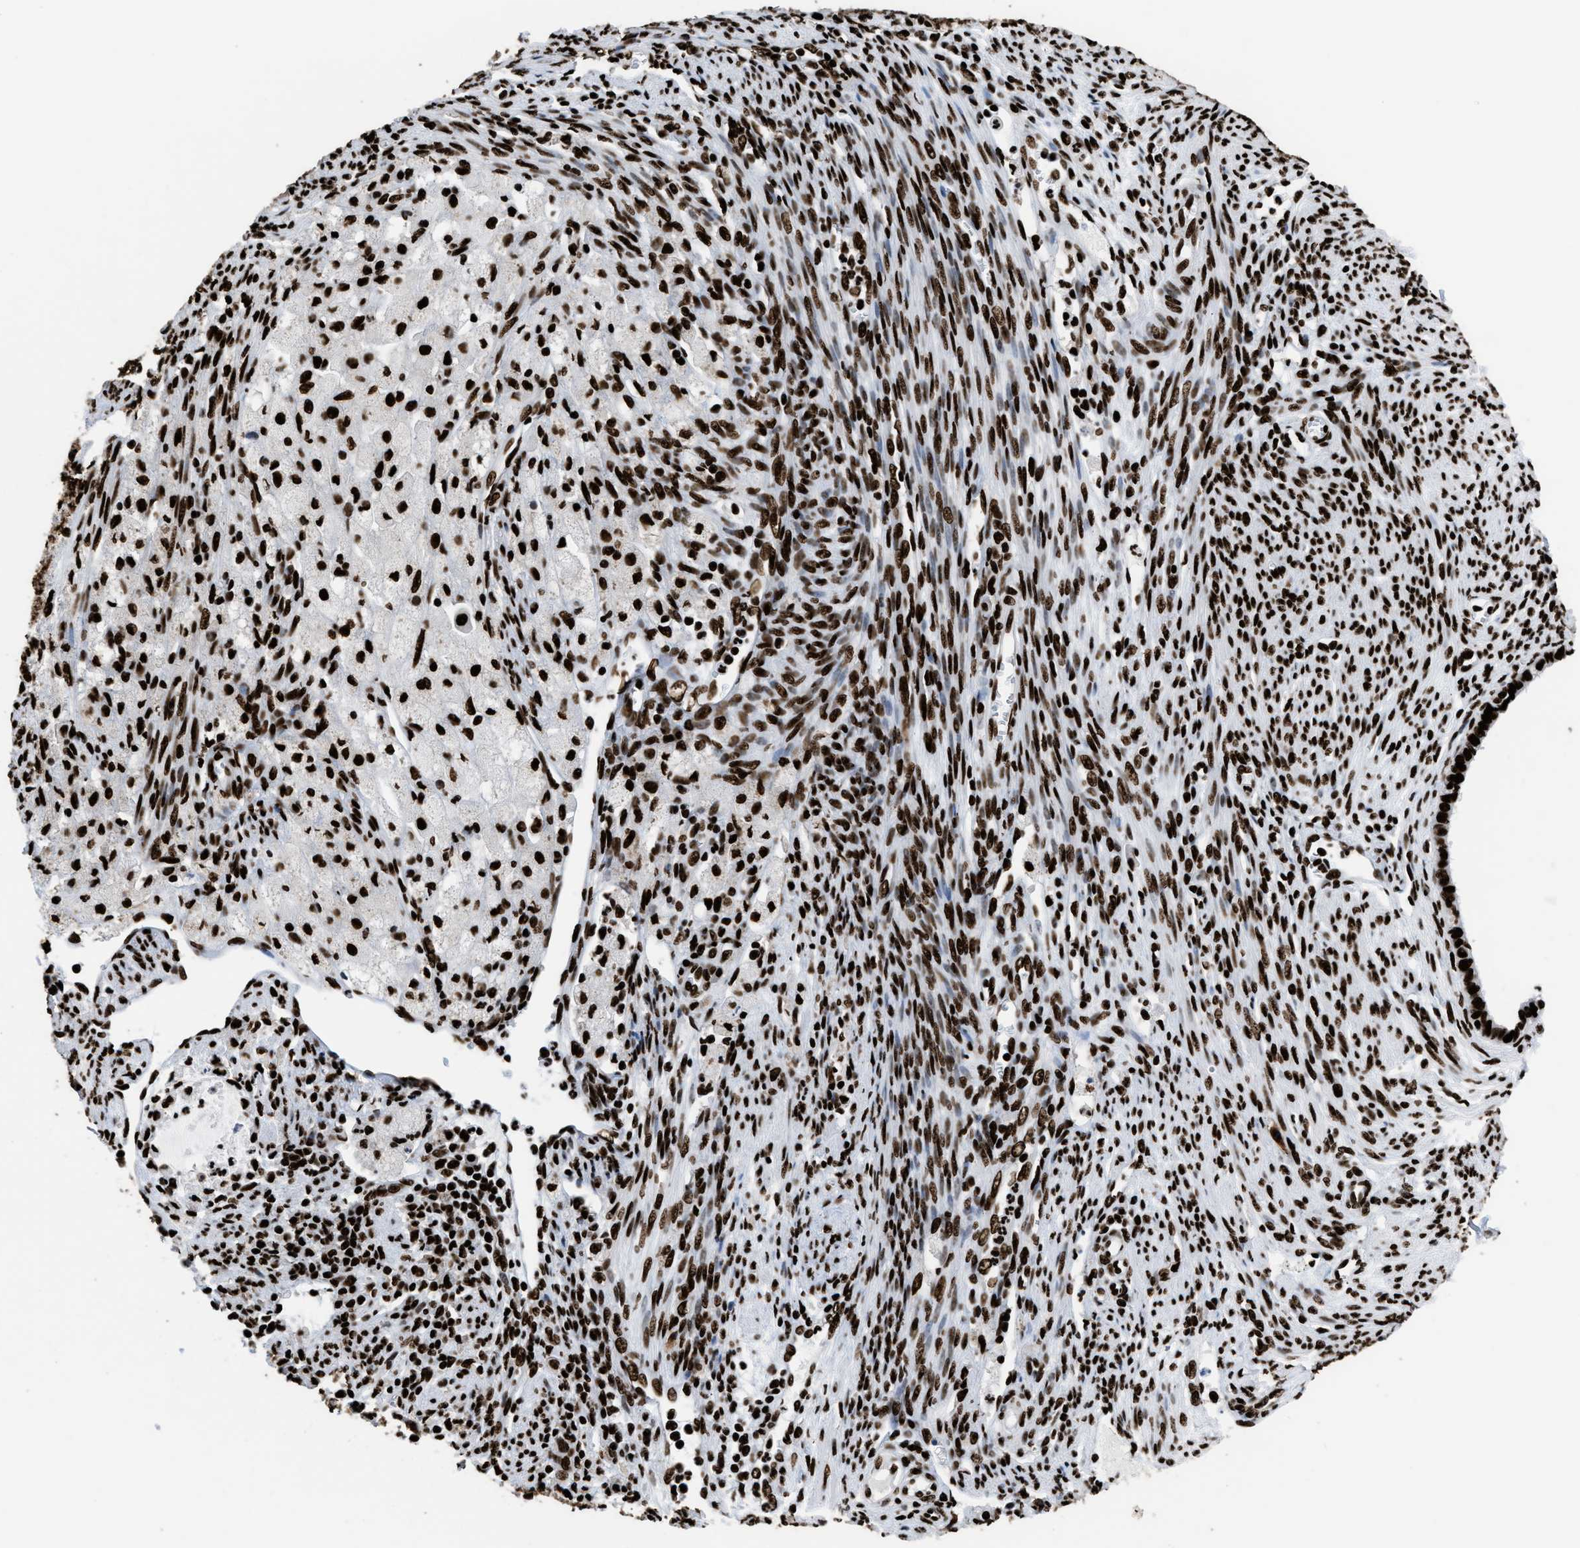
{"staining": {"intensity": "strong", "quantity": ">75%", "location": "nuclear"}, "tissue": "cervical cancer", "cell_type": "Tumor cells", "image_type": "cancer", "snomed": [{"axis": "morphology", "description": "Normal tissue, NOS"}, {"axis": "morphology", "description": "Adenocarcinoma, NOS"}, {"axis": "topography", "description": "Cervix"}, {"axis": "topography", "description": "Endometrium"}], "caption": "Protein expression analysis of adenocarcinoma (cervical) reveals strong nuclear expression in approximately >75% of tumor cells. (DAB (3,3'-diaminobenzidine) IHC with brightfield microscopy, high magnification).", "gene": "HNRNPM", "patient": {"sex": "female", "age": 86}}